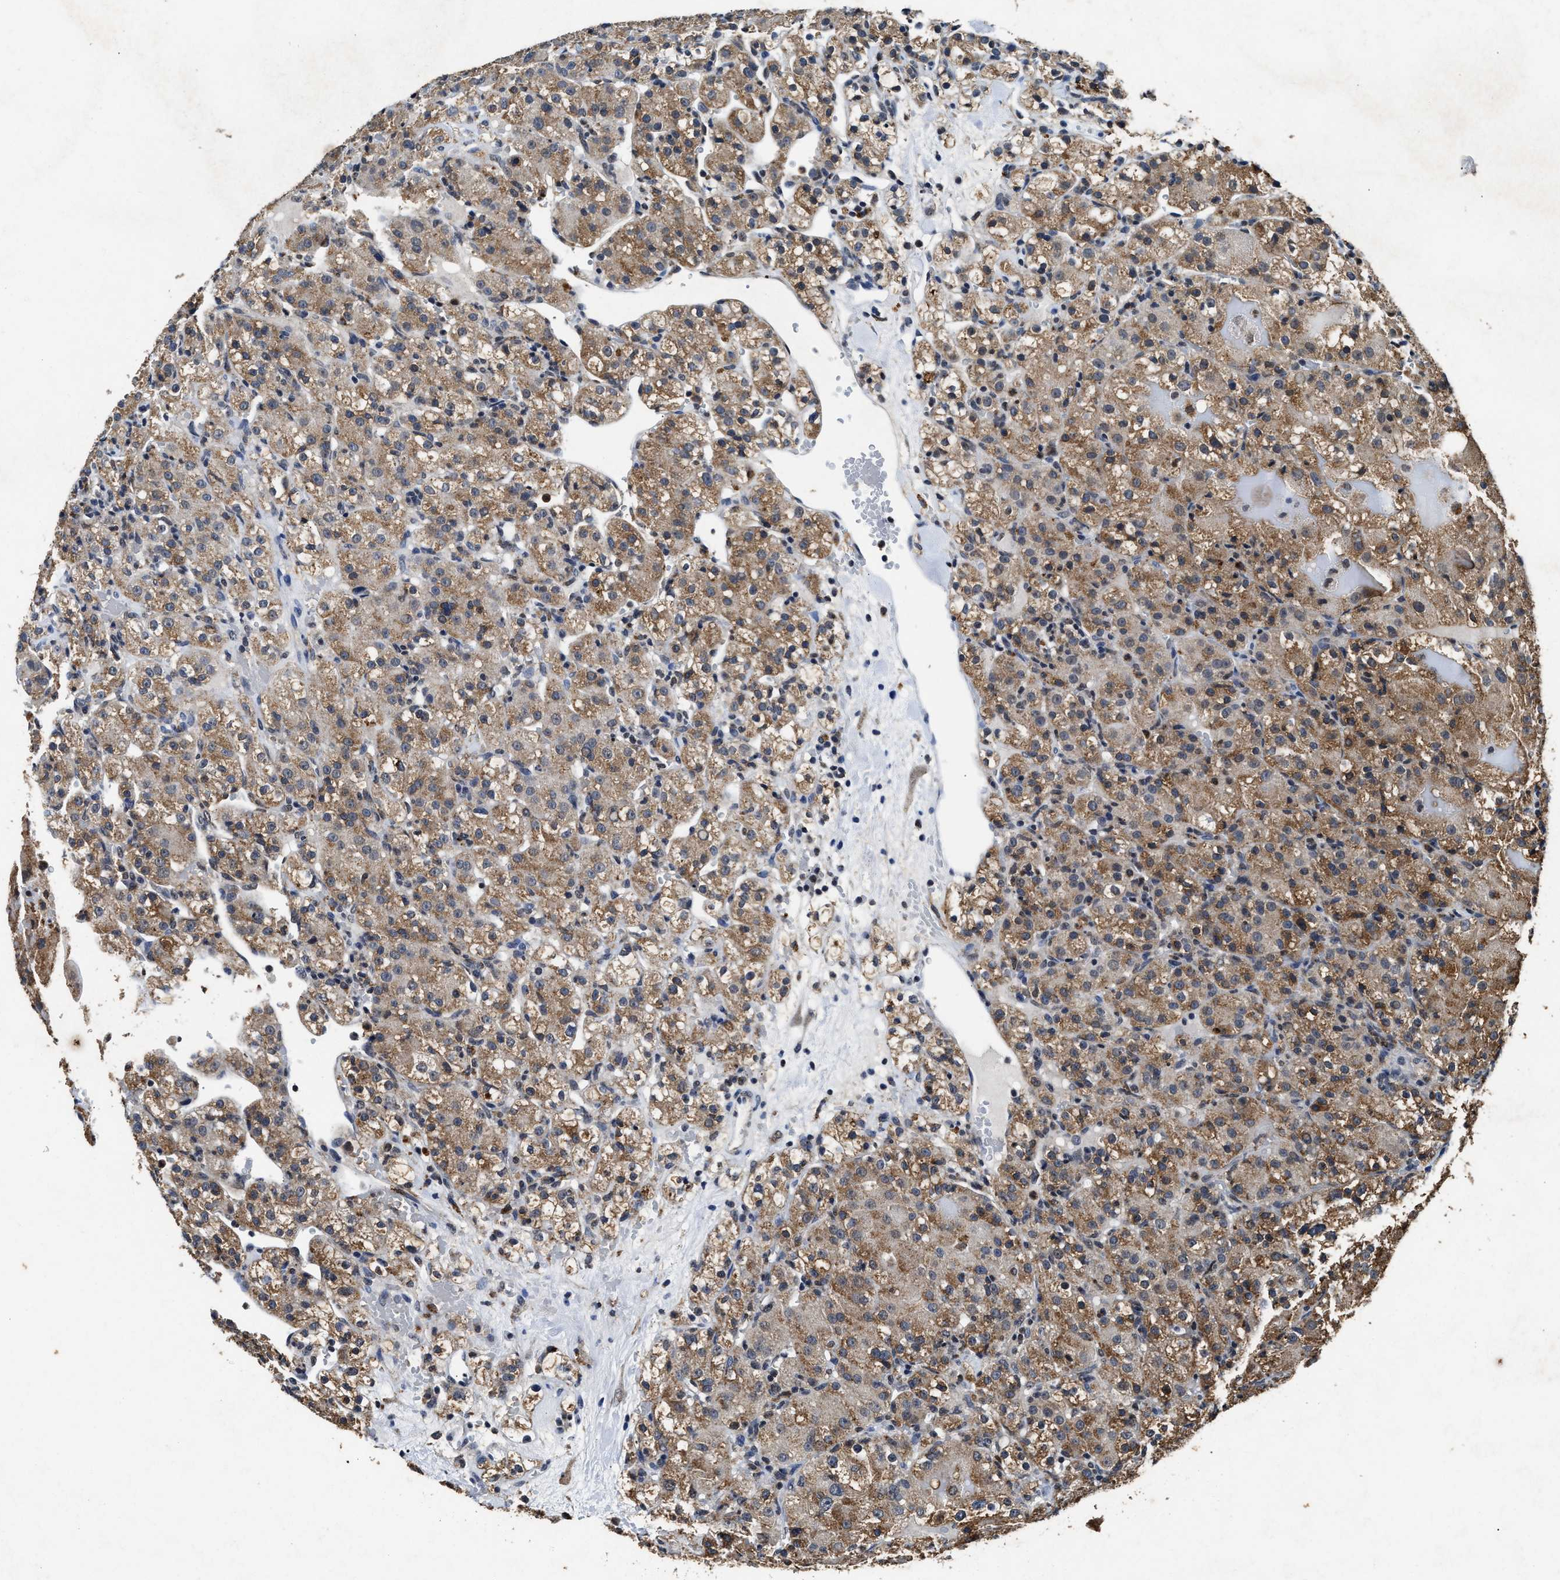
{"staining": {"intensity": "moderate", "quantity": ">75%", "location": "cytoplasmic/membranous"}, "tissue": "renal cancer", "cell_type": "Tumor cells", "image_type": "cancer", "snomed": [{"axis": "morphology", "description": "Normal tissue, NOS"}, {"axis": "morphology", "description": "Adenocarcinoma, NOS"}, {"axis": "topography", "description": "Kidney"}], "caption": "DAB immunohistochemical staining of human renal cancer displays moderate cytoplasmic/membranous protein positivity in approximately >75% of tumor cells.", "gene": "ACOX1", "patient": {"sex": "male", "age": 61}}